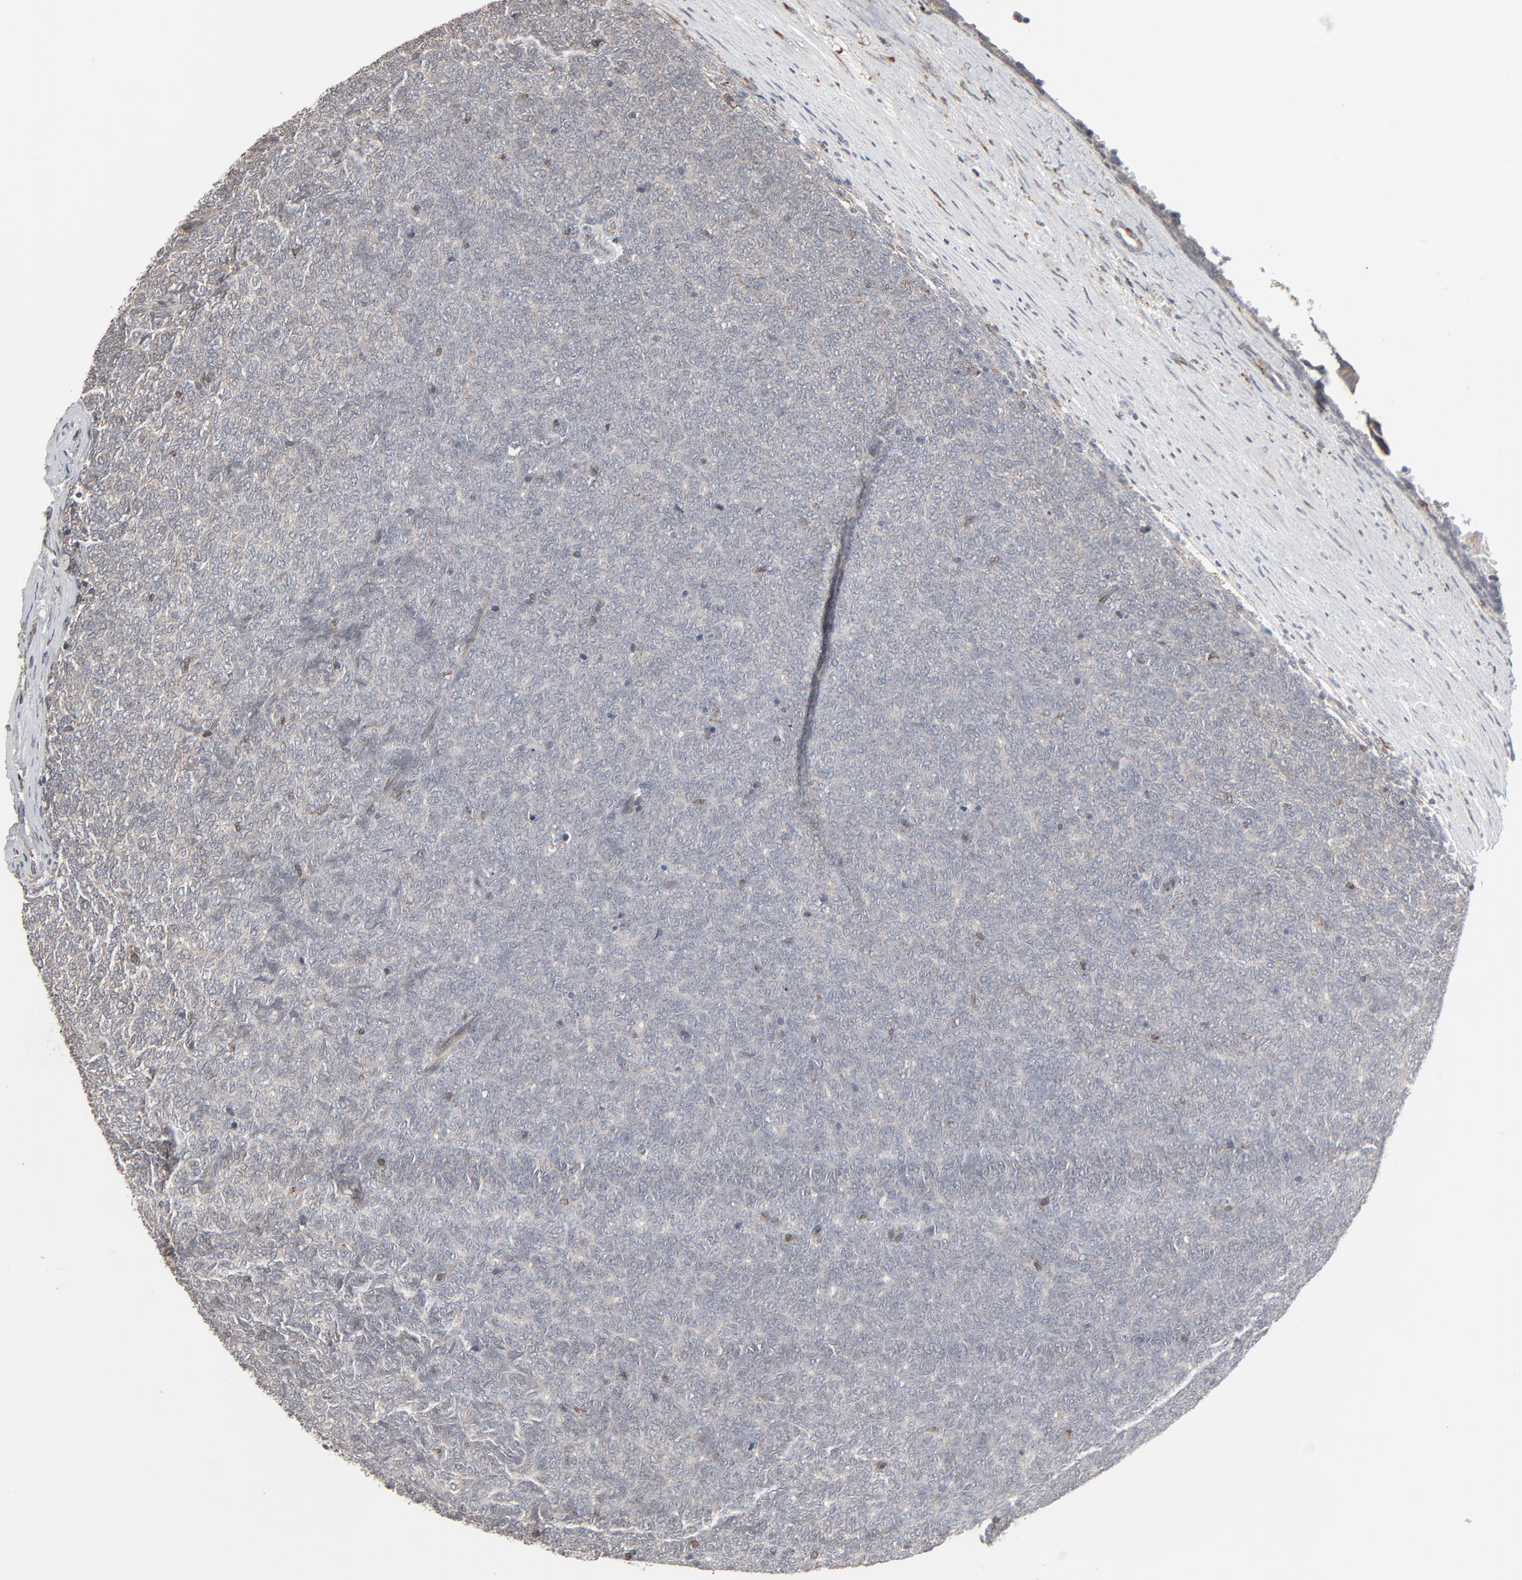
{"staining": {"intensity": "weak", "quantity": "<25%", "location": "cytoplasmic/membranous"}, "tissue": "renal cancer", "cell_type": "Tumor cells", "image_type": "cancer", "snomed": [{"axis": "morphology", "description": "Neoplasm, malignant, NOS"}, {"axis": "topography", "description": "Kidney"}], "caption": "Immunohistochemistry (IHC) histopathology image of neoplastic tissue: renal cancer stained with DAB (3,3'-diaminobenzidine) demonstrates no significant protein staining in tumor cells.", "gene": "CTNND1", "patient": {"sex": "male", "age": 28}}